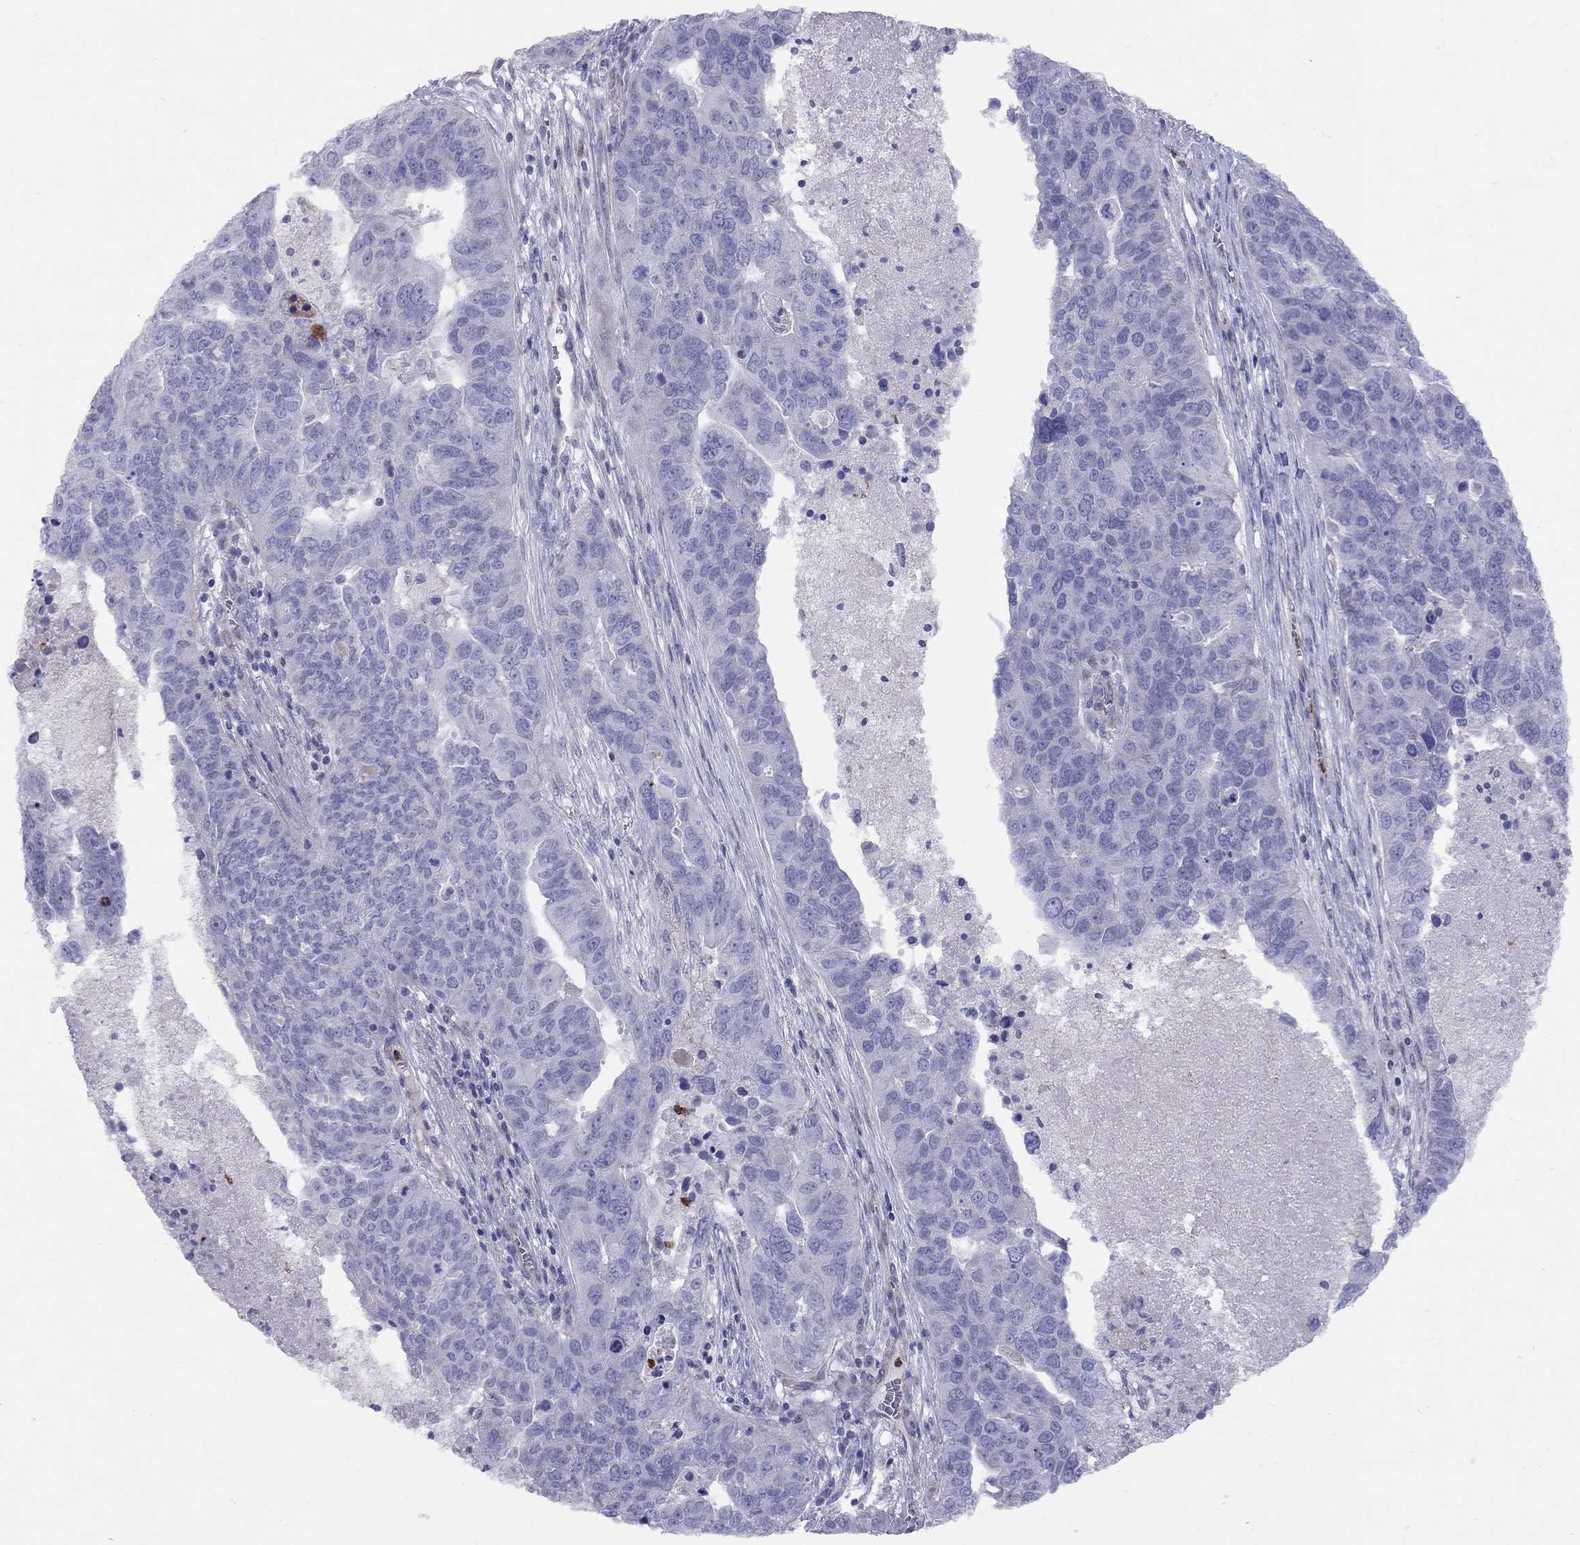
{"staining": {"intensity": "negative", "quantity": "none", "location": "none"}, "tissue": "ovarian cancer", "cell_type": "Tumor cells", "image_type": "cancer", "snomed": [{"axis": "morphology", "description": "Carcinoma, endometroid"}, {"axis": "topography", "description": "Soft tissue"}, {"axis": "topography", "description": "Ovary"}], "caption": "Ovarian cancer (endometroid carcinoma) stained for a protein using IHC shows no positivity tumor cells.", "gene": "SPINT4", "patient": {"sex": "female", "age": 52}}